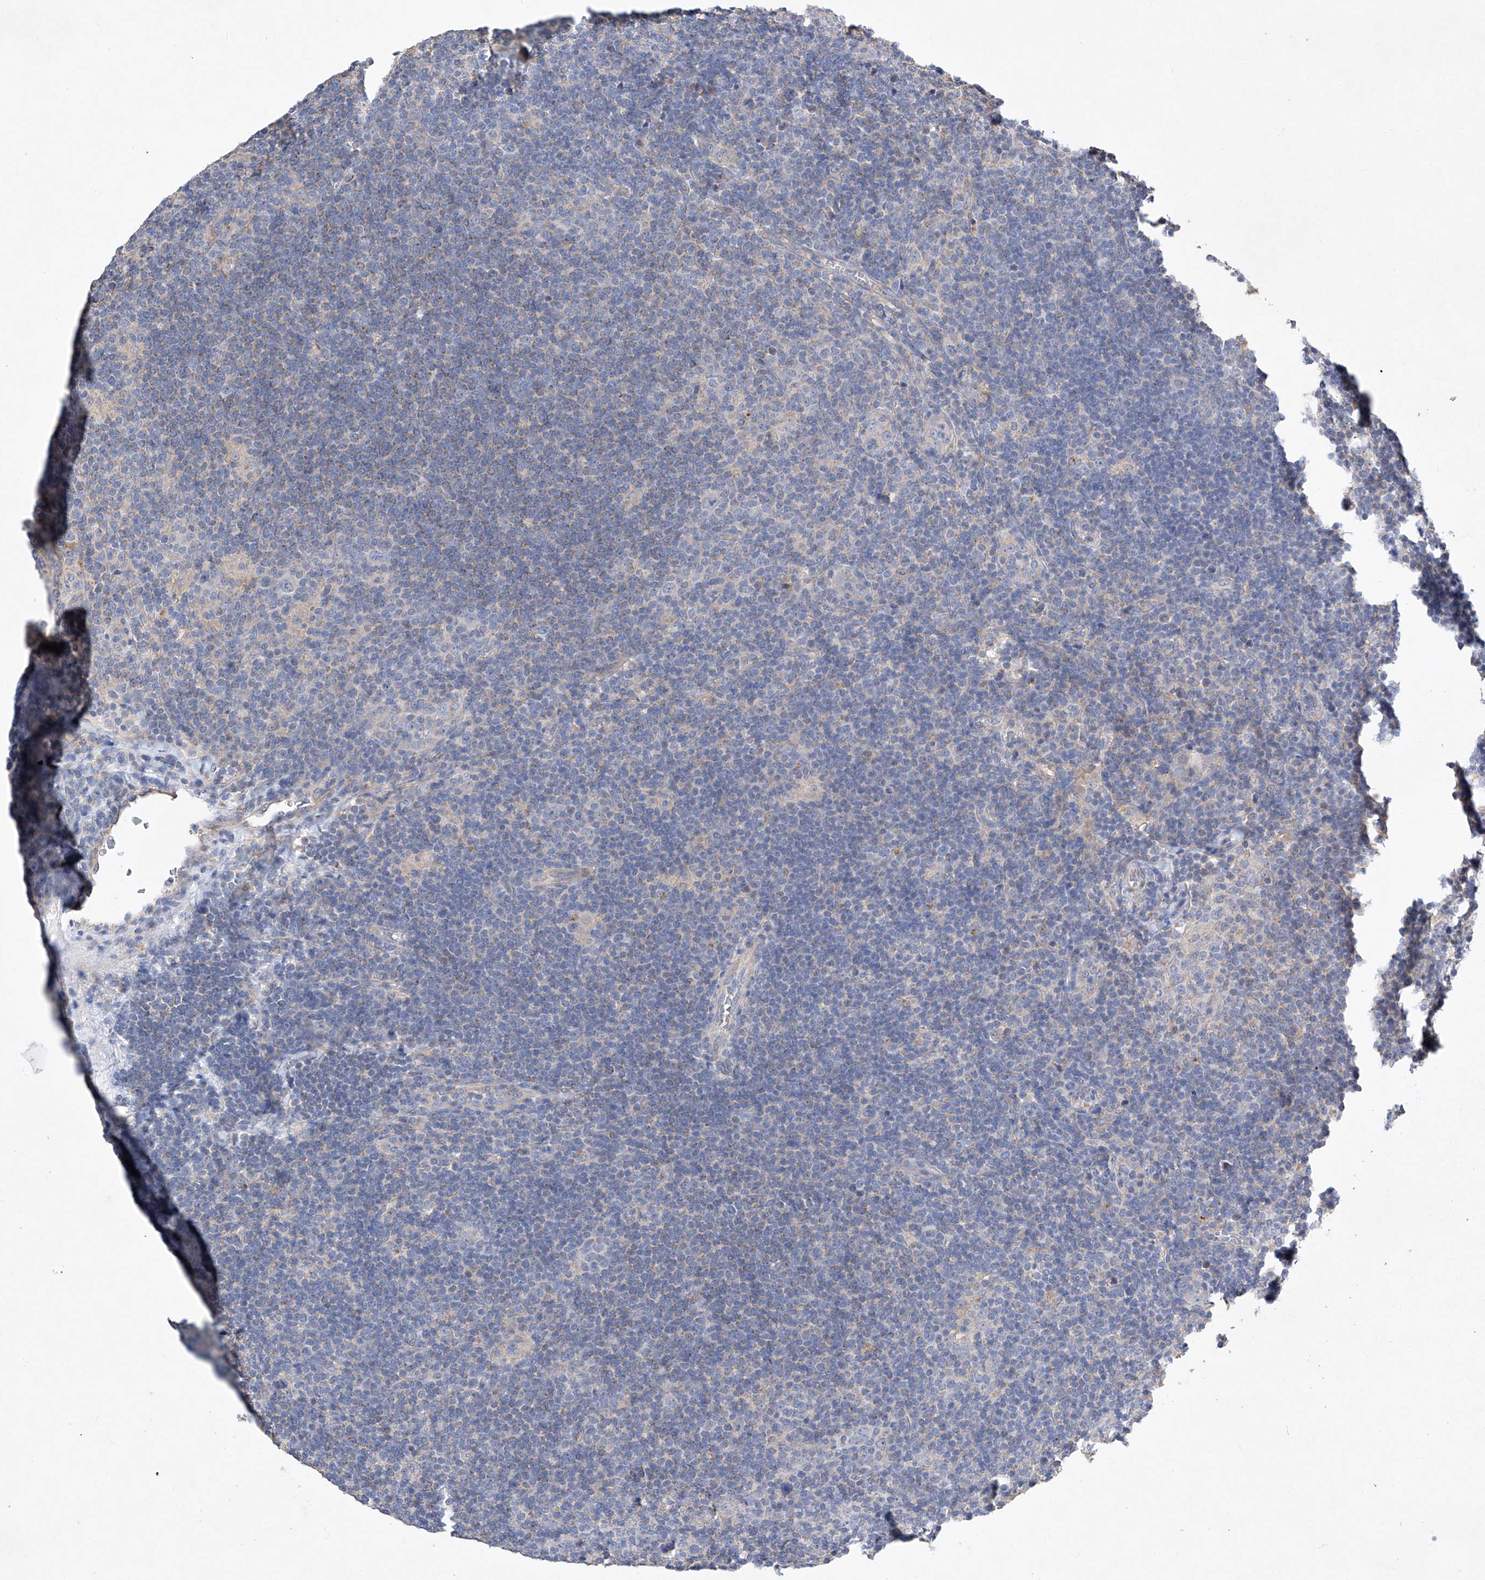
{"staining": {"intensity": "negative", "quantity": "none", "location": "none"}, "tissue": "lymphoma", "cell_type": "Tumor cells", "image_type": "cancer", "snomed": [{"axis": "morphology", "description": "Hodgkin's disease, NOS"}, {"axis": "topography", "description": "Lymph node"}], "caption": "This is a photomicrograph of immunohistochemistry (IHC) staining of lymphoma, which shows no expression in tumor cells. (DAB (3,3'-diaminobenzidine) immunohistochemistry (IHC) with hematoxylin counter stain).", "gene": "AMD1", "patient": {"sex": "female", "age": 57}}